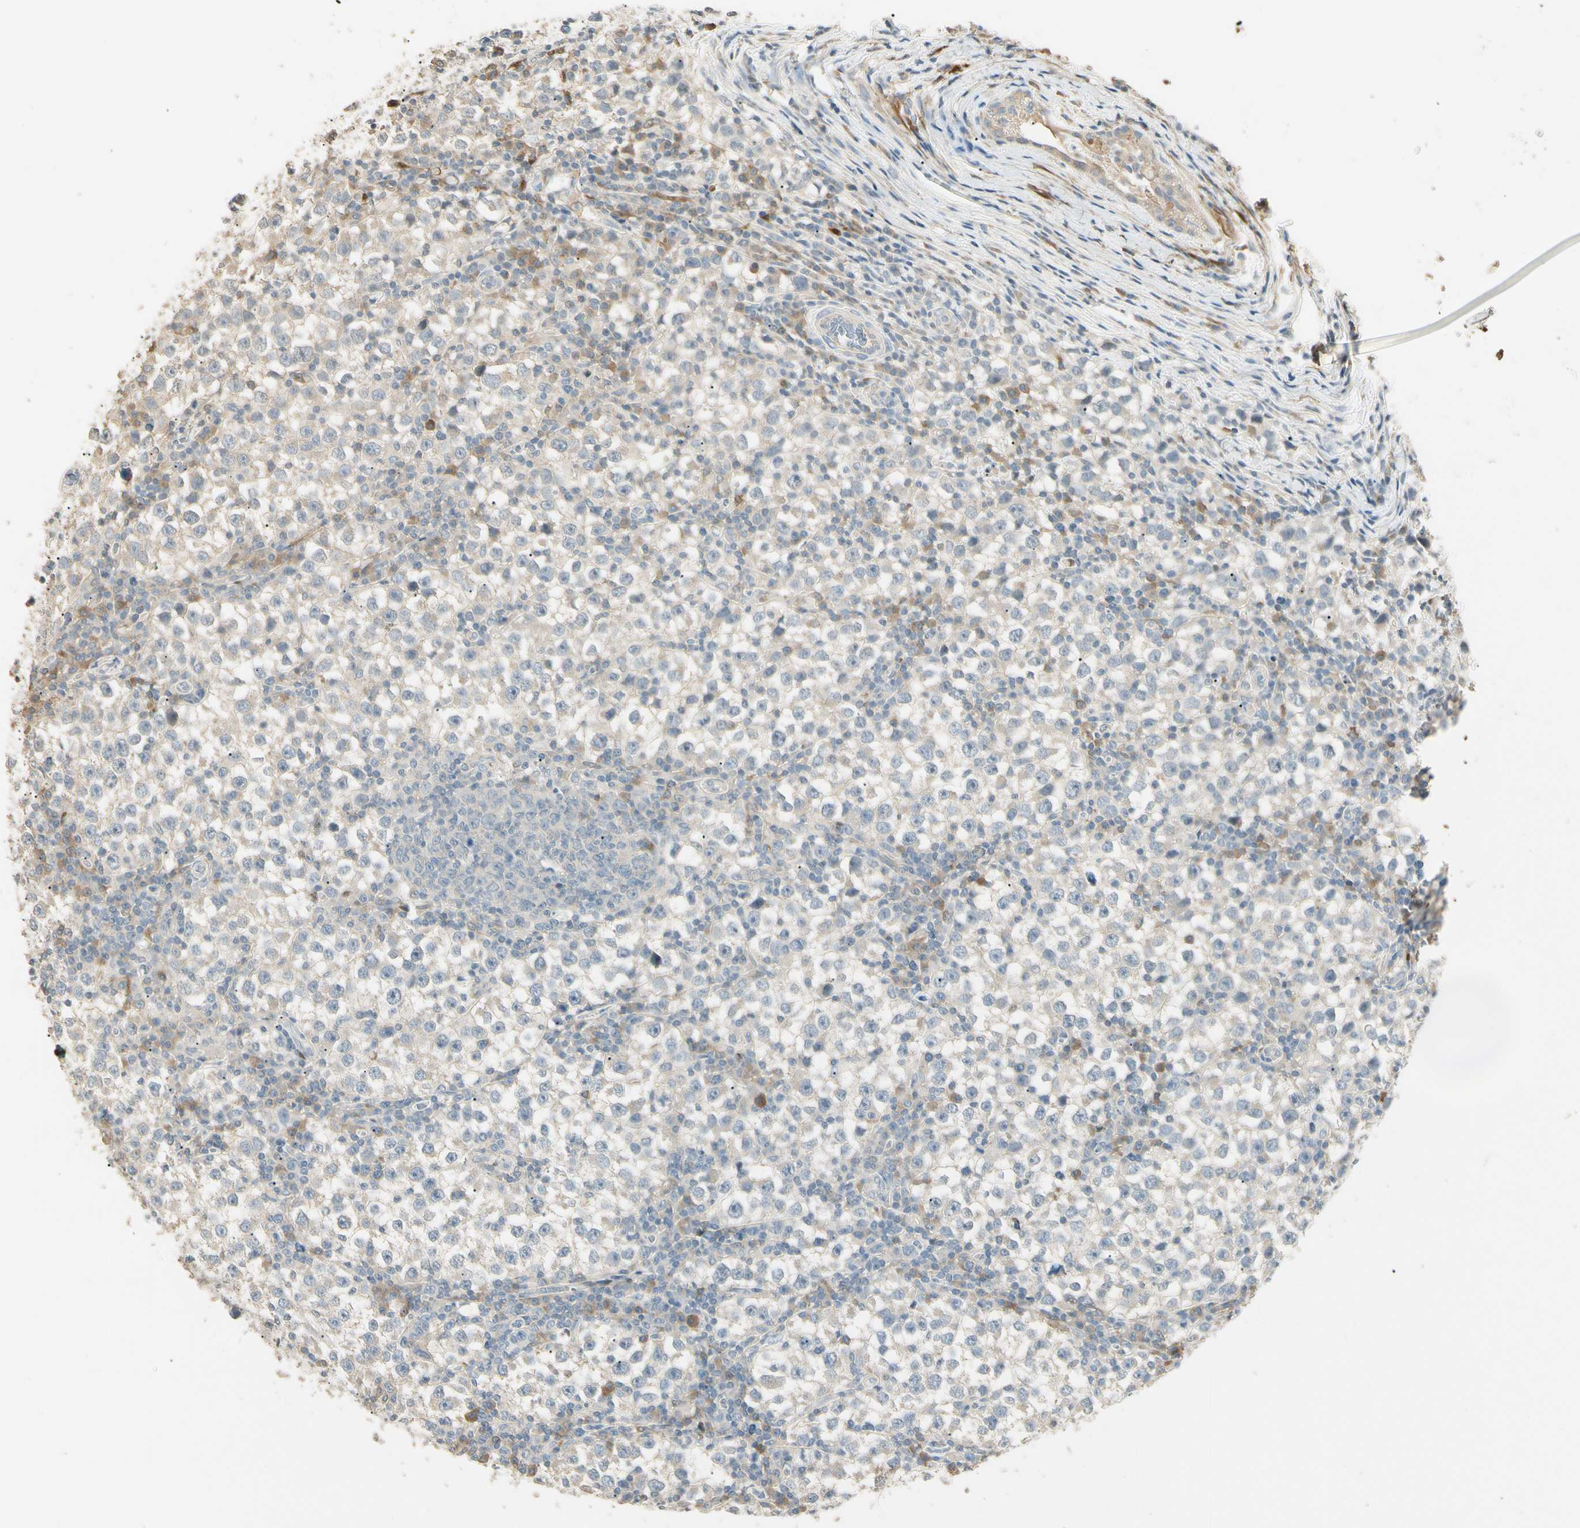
{"staining": {"intensity": "negative", "quantity": "none", "location": "none"}, "tissue": "testis cancer", "cell_type": "Tumor cells", "image_type": "cancer", "snomed": [{"axis": "morphology", "description": "Seminoma, NOS"}, {"axis": "topography", "description": "Testis"}], "caption": "DAB immunohistochemical staining of testis cancer (seminoma) displays no significant expression in tumor cells. (Stains: DAB (3,3'-diaminobenzidine) IHC with hematoxylin counter stain, Microscopy: brightfield microscopy at high magnification).", "gene": "GNE", "patient": {"sex": "male", "age": 65}}